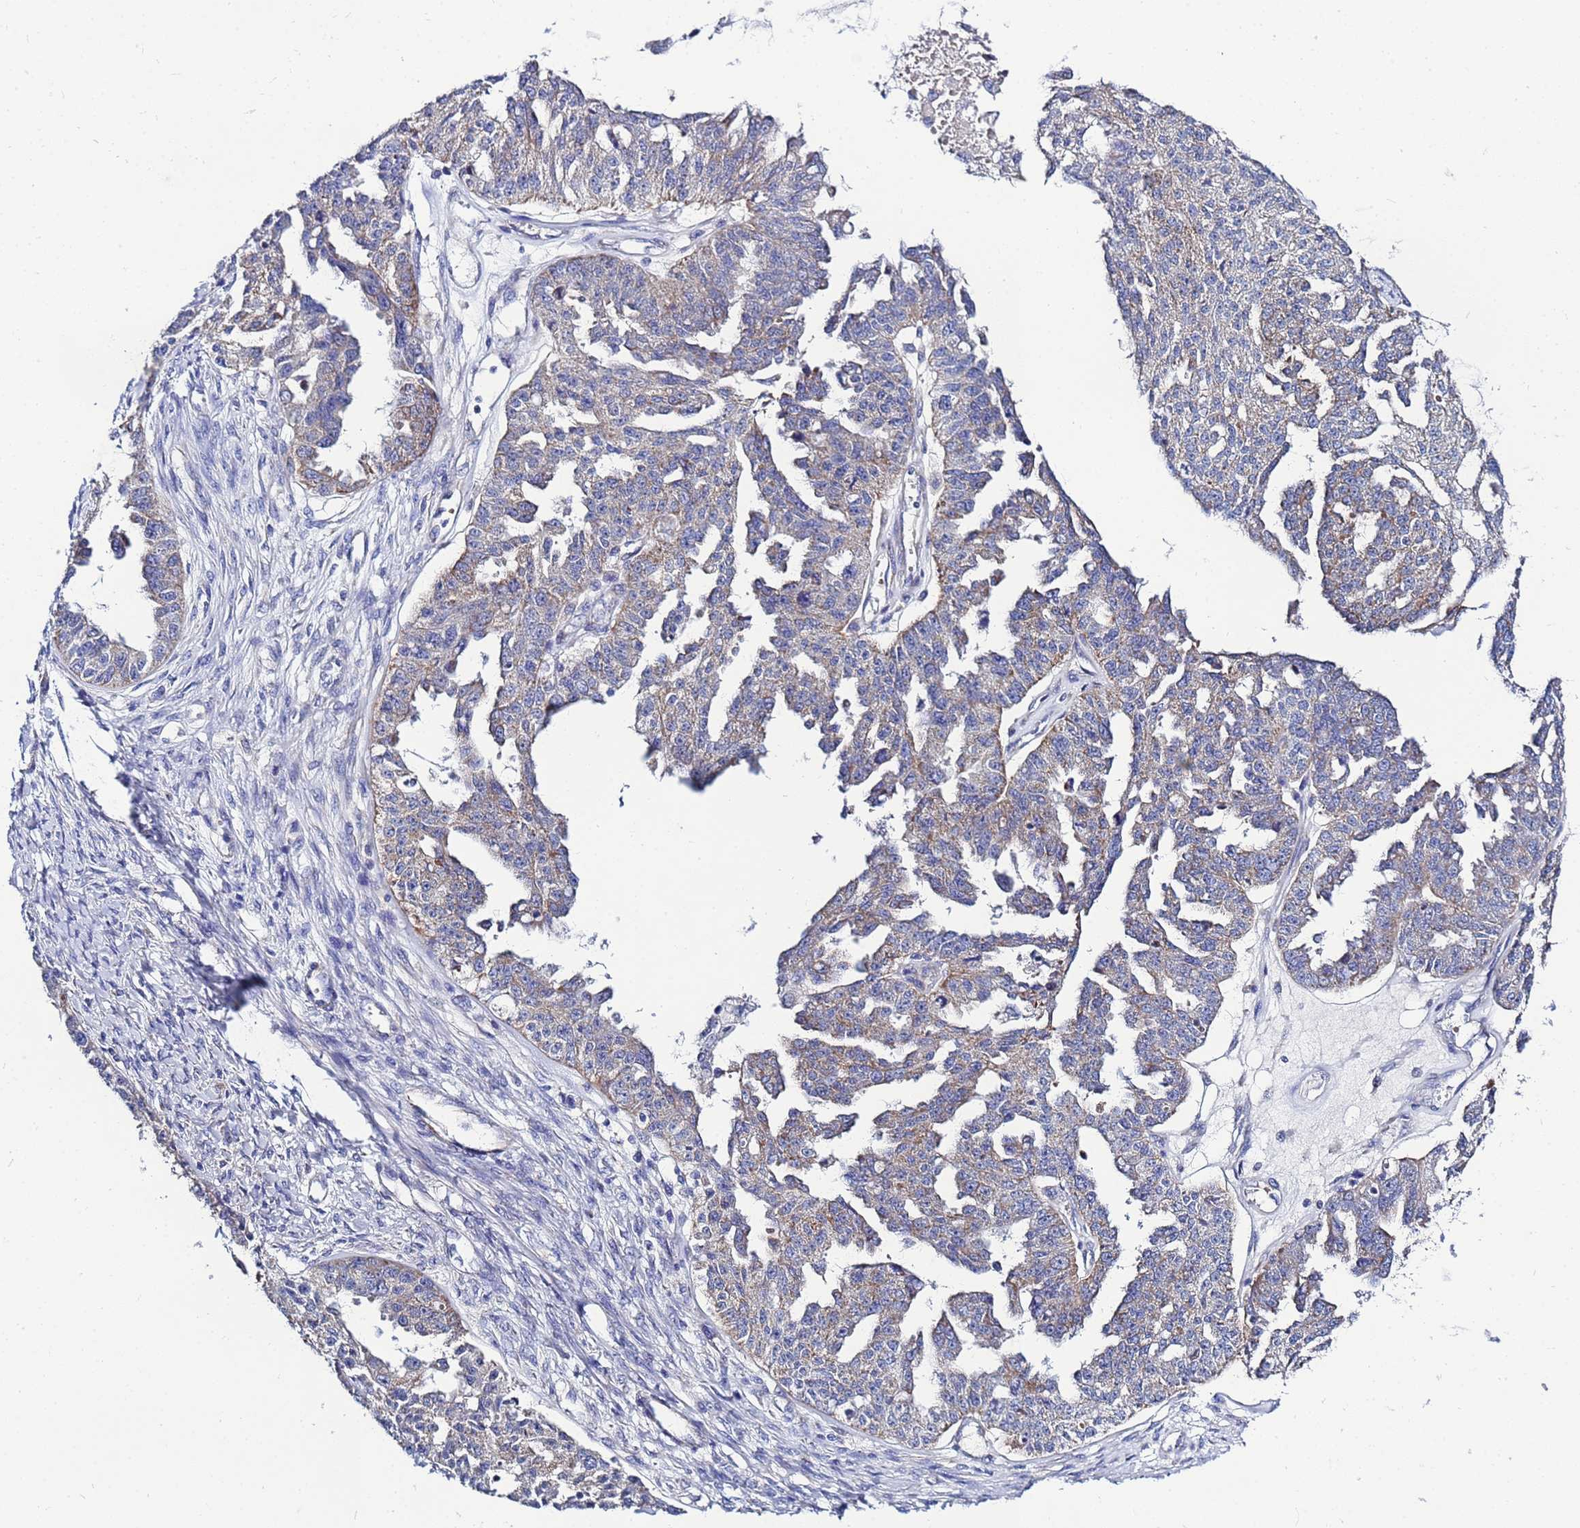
{"staining": {"intensity": "moderate", "quantity": "25%-75%", "location": "cytoplasmic/membranous"}, "tissue": "ovarian cancer", "cell_type": "Tumor cells", "image_type": "cancer", "snomed": [{"axis": "morphology", "description": "Cystadenocarcinoma, serous, NOS"}, {"axis": "topography", "description": "Ovary"}], "caption": "High-magnification brightfield microscopy of ovarian serous cystadenocarcinoma stained with DAB (brown) and counterstained with hematoxylin (blue). tumor cells exhibit moderate cytoplasmic/membranous expression is appreciated in about25%-75% of cells.", "gene": "FAHD2A", "patient": {"sex": "female", "age": 58}}